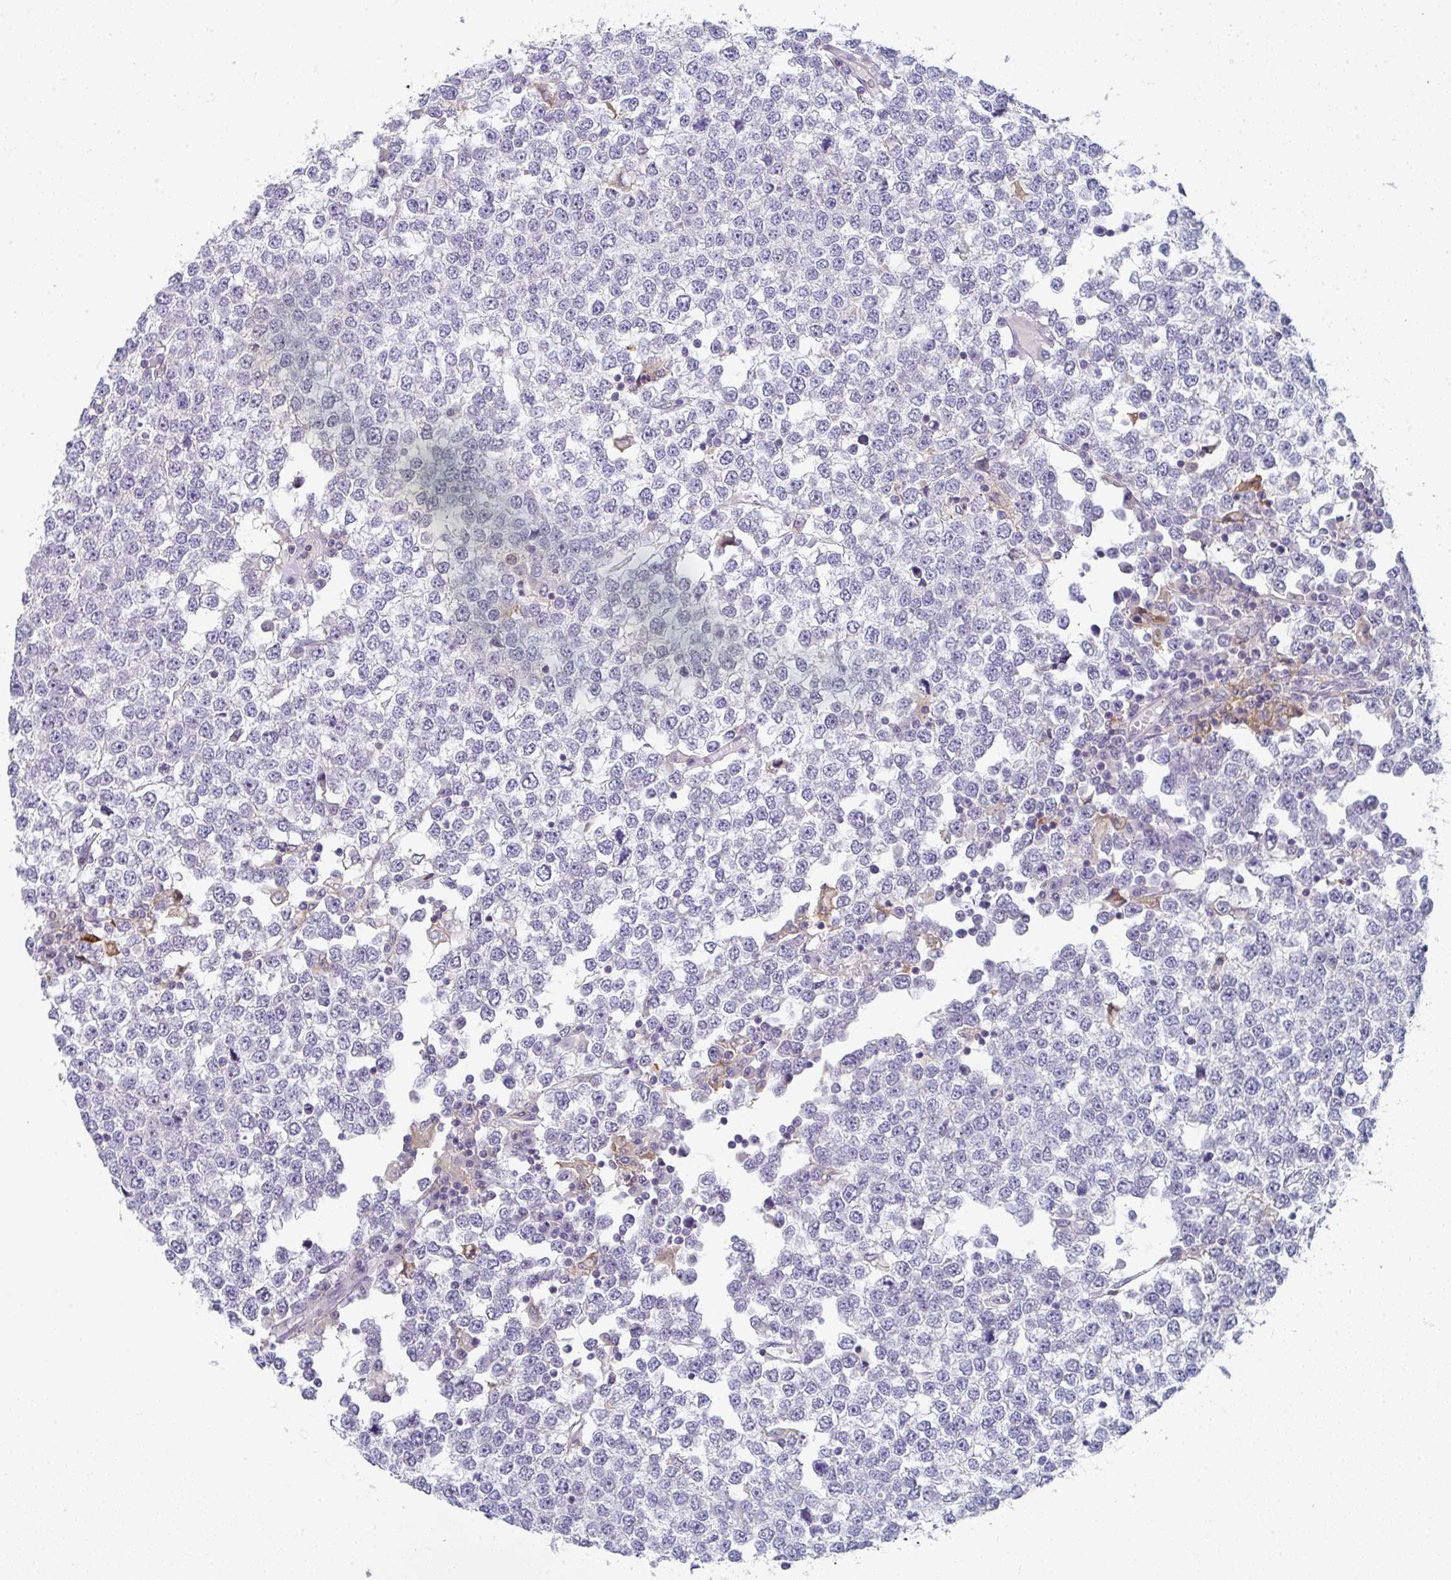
{"staining": {"intensity": "negative", "quantity": "none", "location": "none"}, "tissue": "testis cancer", "cell_type": "Tumor cells", "image_type": "cancer", "snomed": [{"axis": "morphology", "description": "Seminoma, NOS"}, {"axis": "topography", "description": "Testis"}], "caption": "Tumor cells show no significant protein positivity in testis cancer (seminoma).", "gene": "KLHL33", "patient": {"sex": "male", "age": 65}}